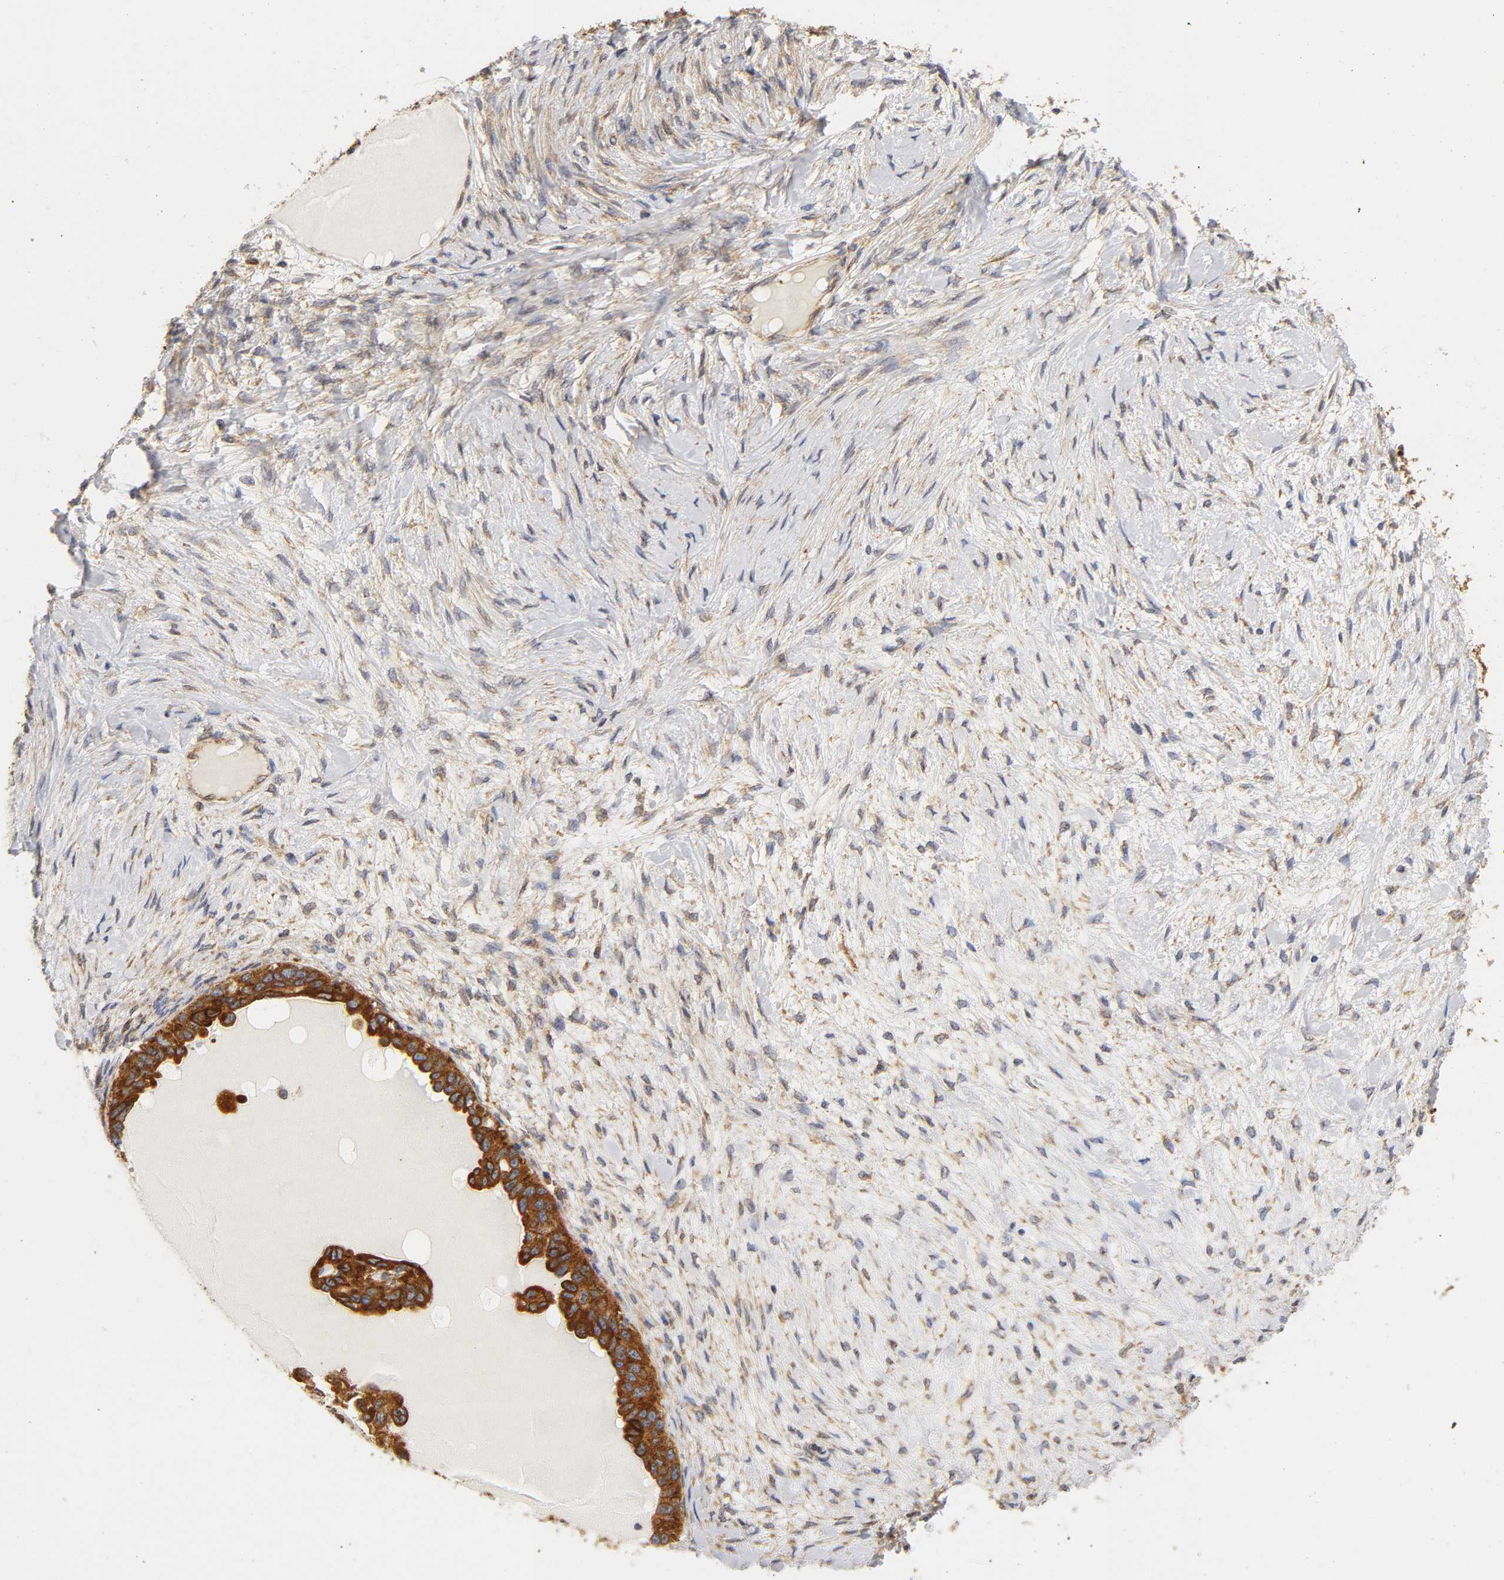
{"staining": {"intensity": "strong", "quantity": ">75%", "location": "cytoplasmic/membranous"}, "tissue": "ovarian cancer", "cell_type": "Tumor cells", "image_type": "cancer", "snomed": [{"axis": "morphology", "description": "Cystadenocarcinoma, serous, NOS"}, {"axis": "topography", "description": "Ovary"}], "caption": "Approximately >75% of tumor cells in human serous cystadenocarcinoma (ovarian) demonstrate strong cytoplasmic/membranous protein staining as visualized by brown immunohistochemical staining.", "gene": "POR", "patient": {"sex": "female", "age": 82}}